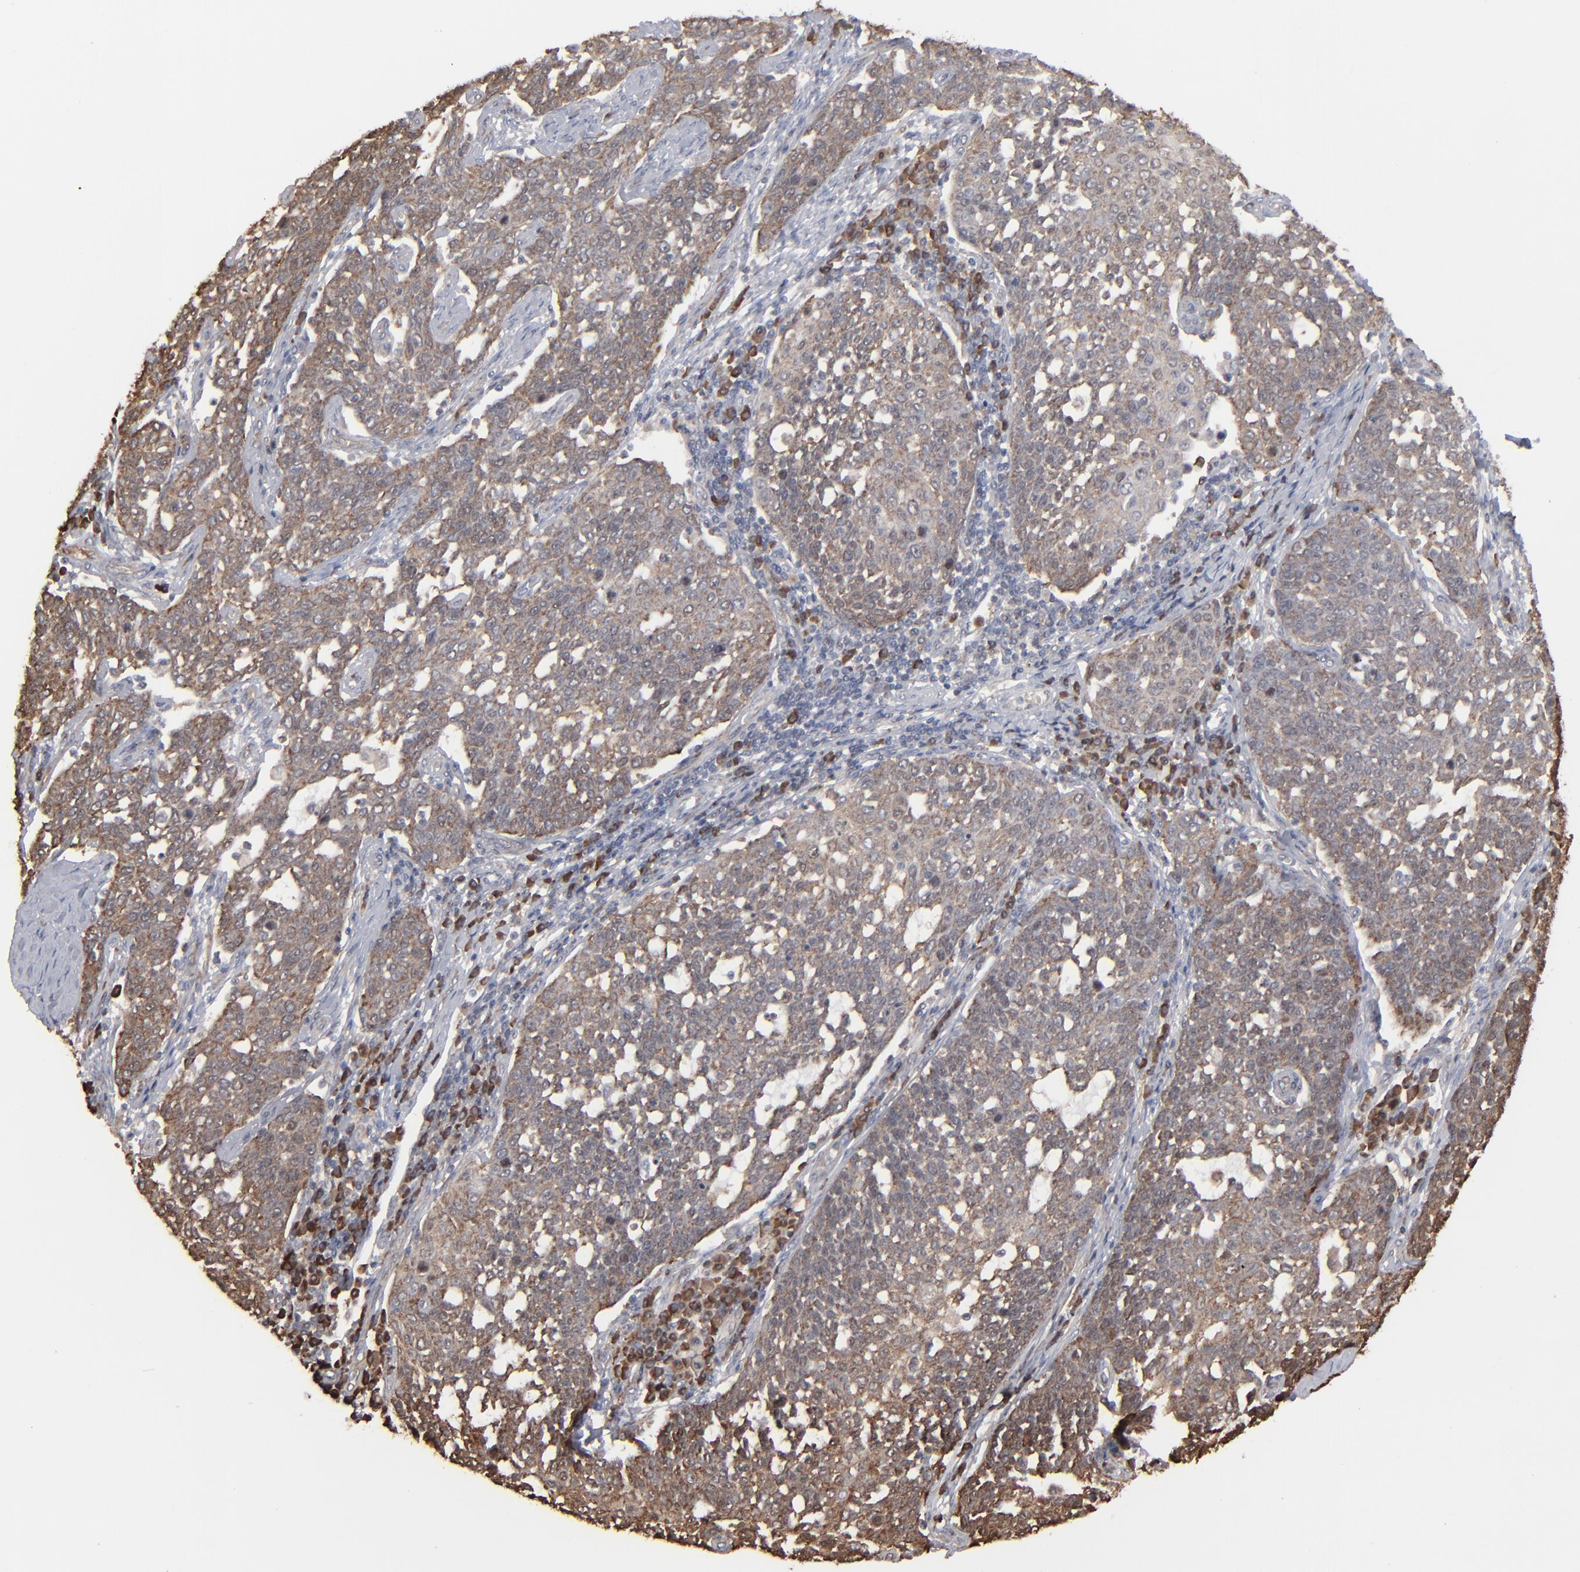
{"staining": {"intensity": "moderate", "quantity": ">75%", "location": "cytoplasmic/membranous"}, "tissue": "cervical cancer", "cell_type": "Tumor cells", "image_type": "cancer", "snomed": [{"axis": "morphology", "description": "Squamous cell carcinoma, NOS"}, {"axis": "topography", "description": "Cervix"}], "caption": "Cervical squamous cell carcinoma stained for a protein reveals moderate cytoplasmic/membranous positivity in tumor cells.", "gene": "NME1-NME2", "patient": {"sex": "female", "age": 34}}